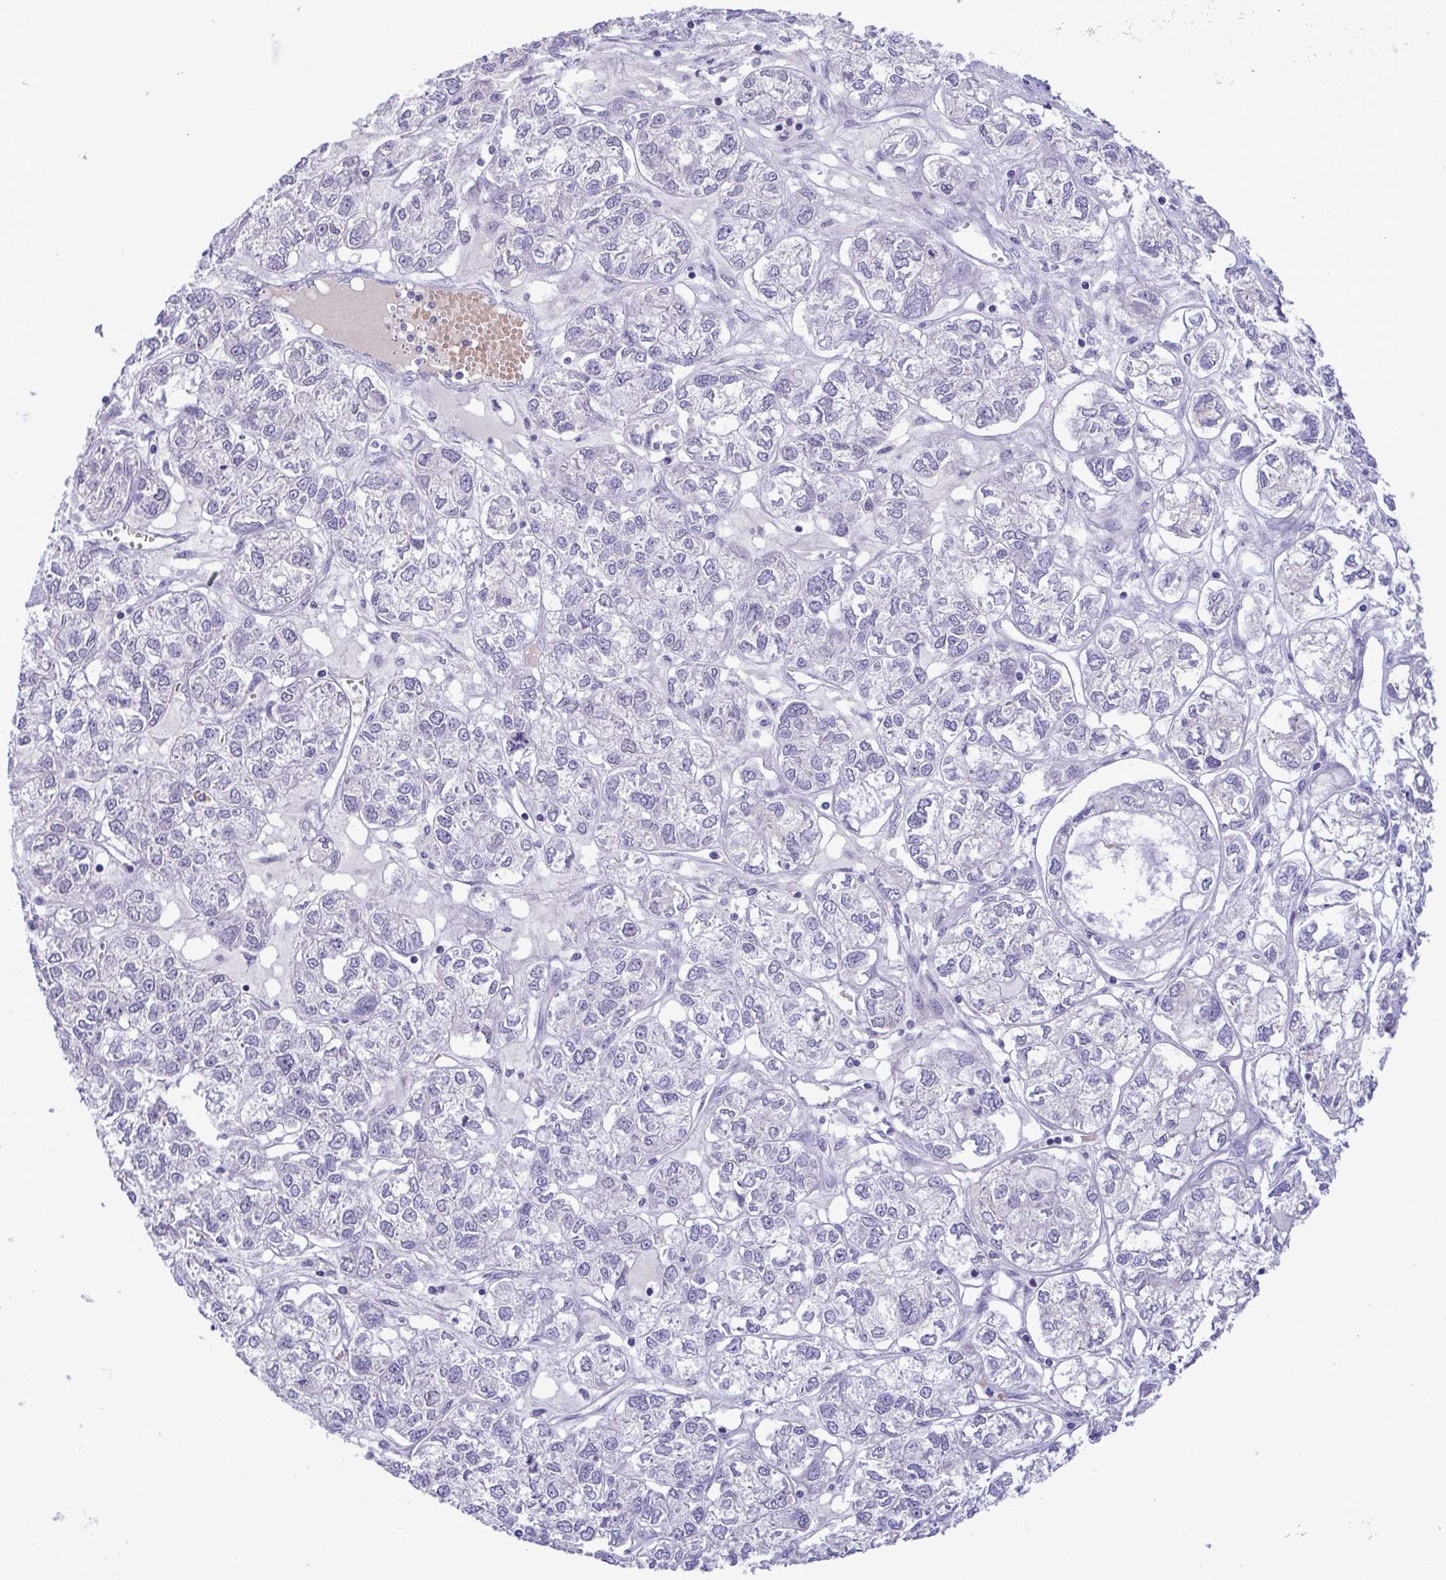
{"staining": {"intensity": "negative", "quantity": "none", "location": "none"}, "tissue": "ovarian cancer", "cell_type": "Tumor cells", "image_type": "cancer", "snomed": [{"axis": "morphology", "description": "Carcinoma, endometroid"}, {"axis": "topography", "description": "Ovary"}], "caption": "Ovarian cancer stained for a protein using IHC exhibits no expression tumor cells.", "gene": "TIPIN", "patient": {"sex": "female", "age": 64}}